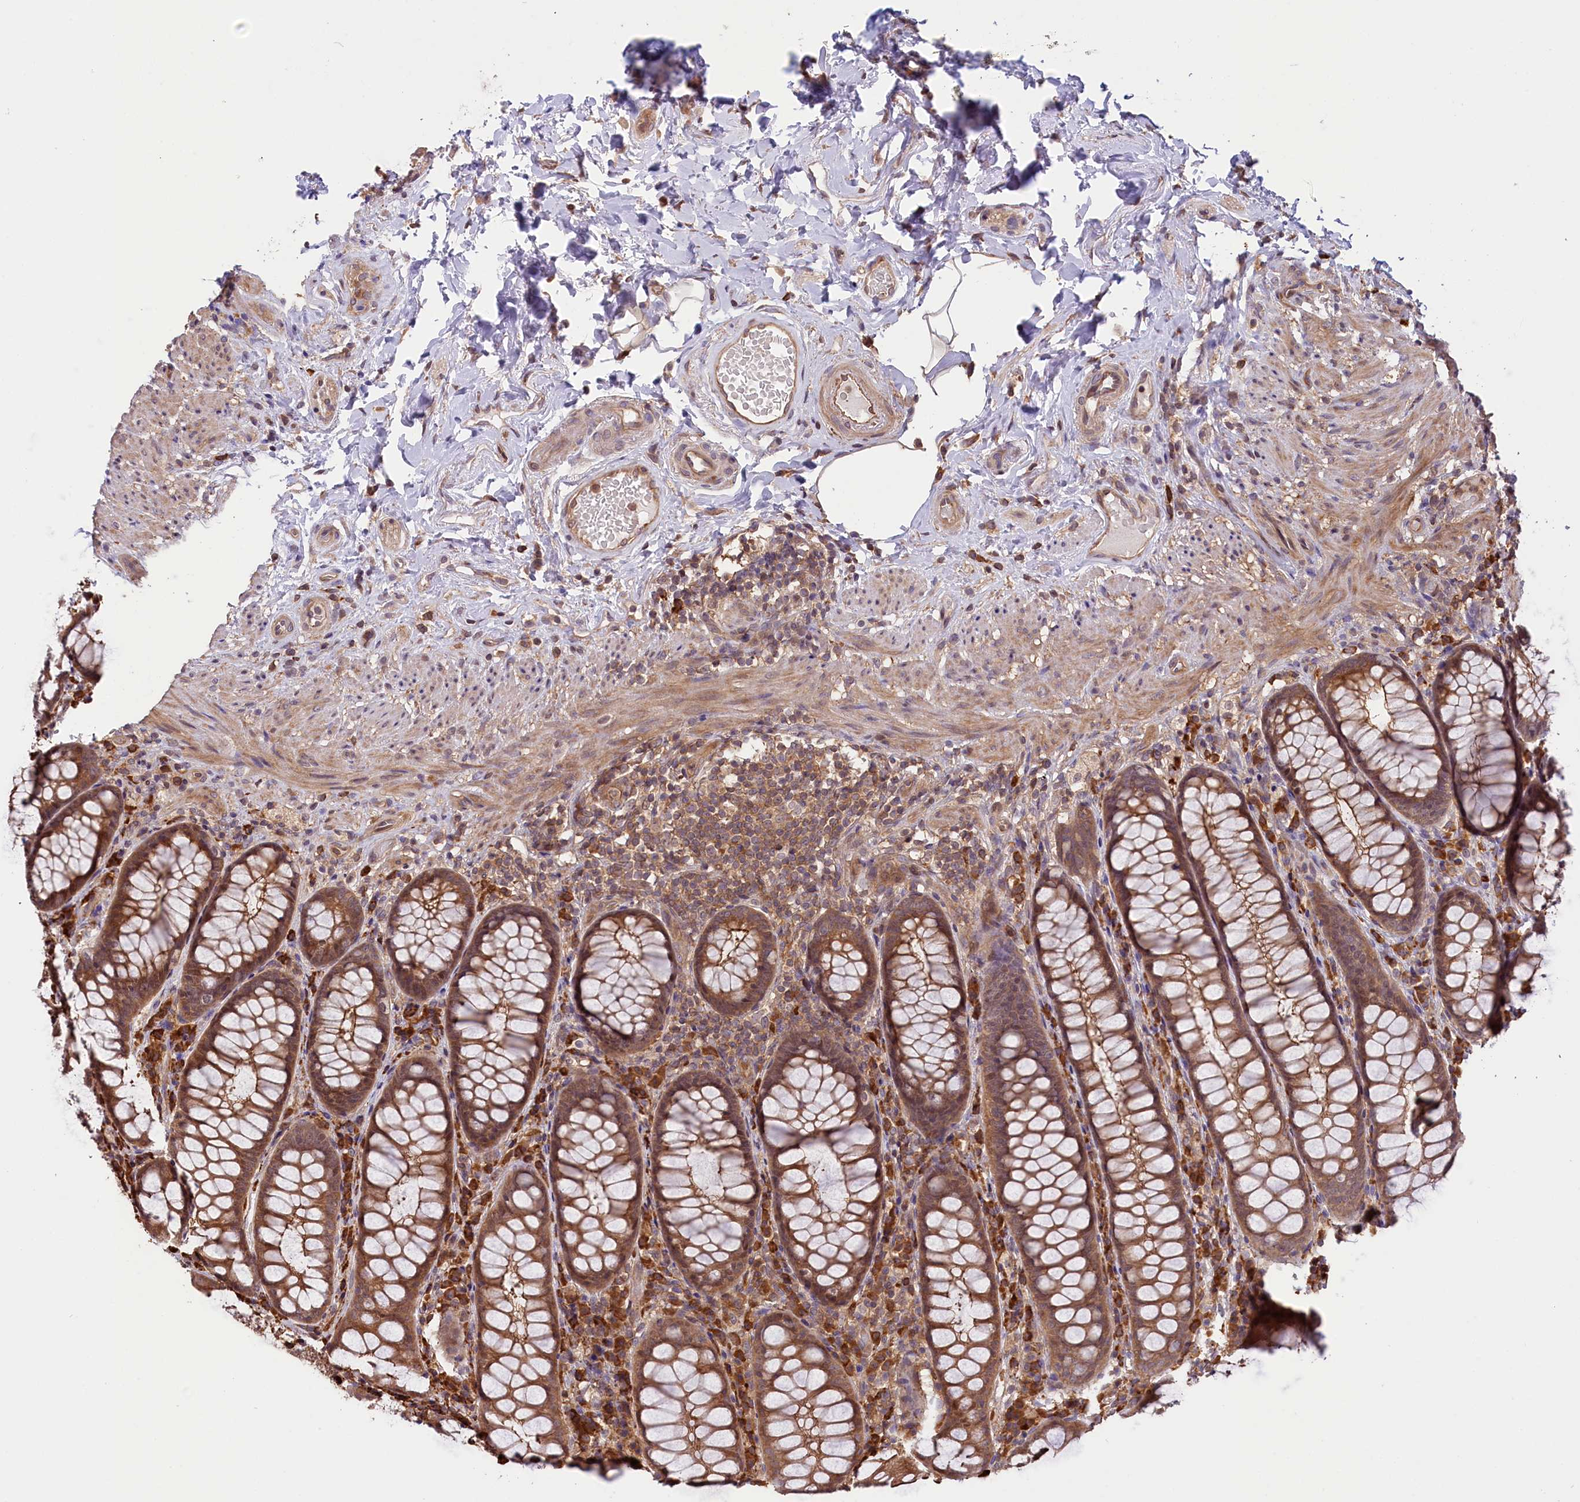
{"staining": {"intensity": "strong", "quantity": ">75%", "location": "cytoplasmic/membranous"}, "tissue": "rectum", "cell_type": "Glandular cells", "image_type": "normal", "snomed": [{"axis": "morphology", "description": "Normal tissue, NOS"}, {"axis": "topography", "description": "Rectum"}], "caption": "This image displays normal rectum stained with immunohistochemistry to label a protein in brown. The cytoplasmic/membranous of glandular cells show strong positivity for the protein. Nuclei are counter-stained blue.", "gene": "RIC8A", "patient": {"sex": "male", "age": 83}}